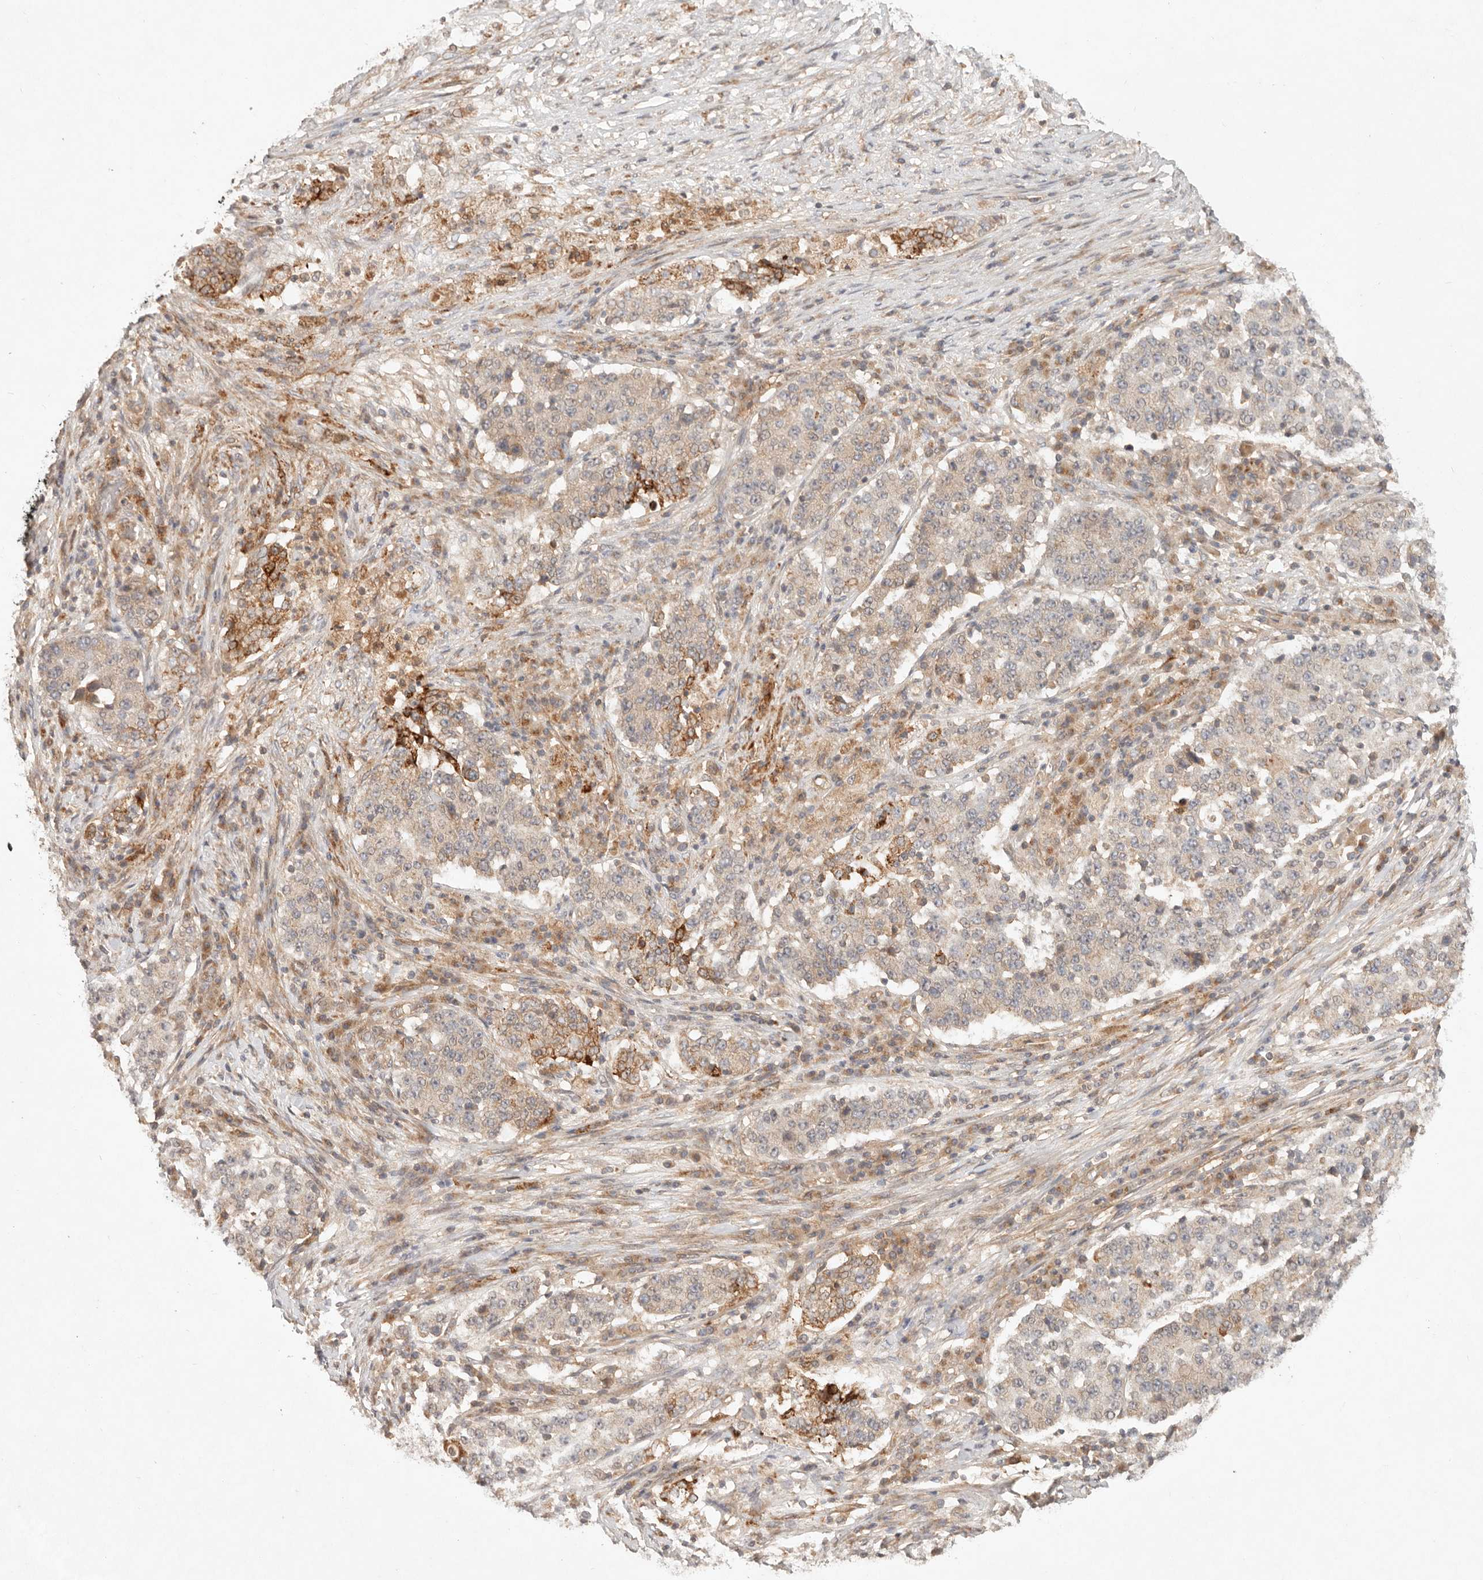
{"staining": {"intensity": "moderate", "quantity": "<25%", "location": "cytoplasmic/membranous"}, "tissue": "stomach cancer", "cell_type": "Tumor cells", "image_type": "cancer", "snomed": [{"axis": "morphology", "description": "Adenocarcinoma, NOS"}, {"axis": "topography", "description": "Stomach"}], "caption": "Protein staining displays moderate cytoplasmic/membranous staining in about <25% of tumor cells in adenocarcinoma (stomach).", "gene": "HECTD3", "patient": {"sex": "male", "age": 59}}